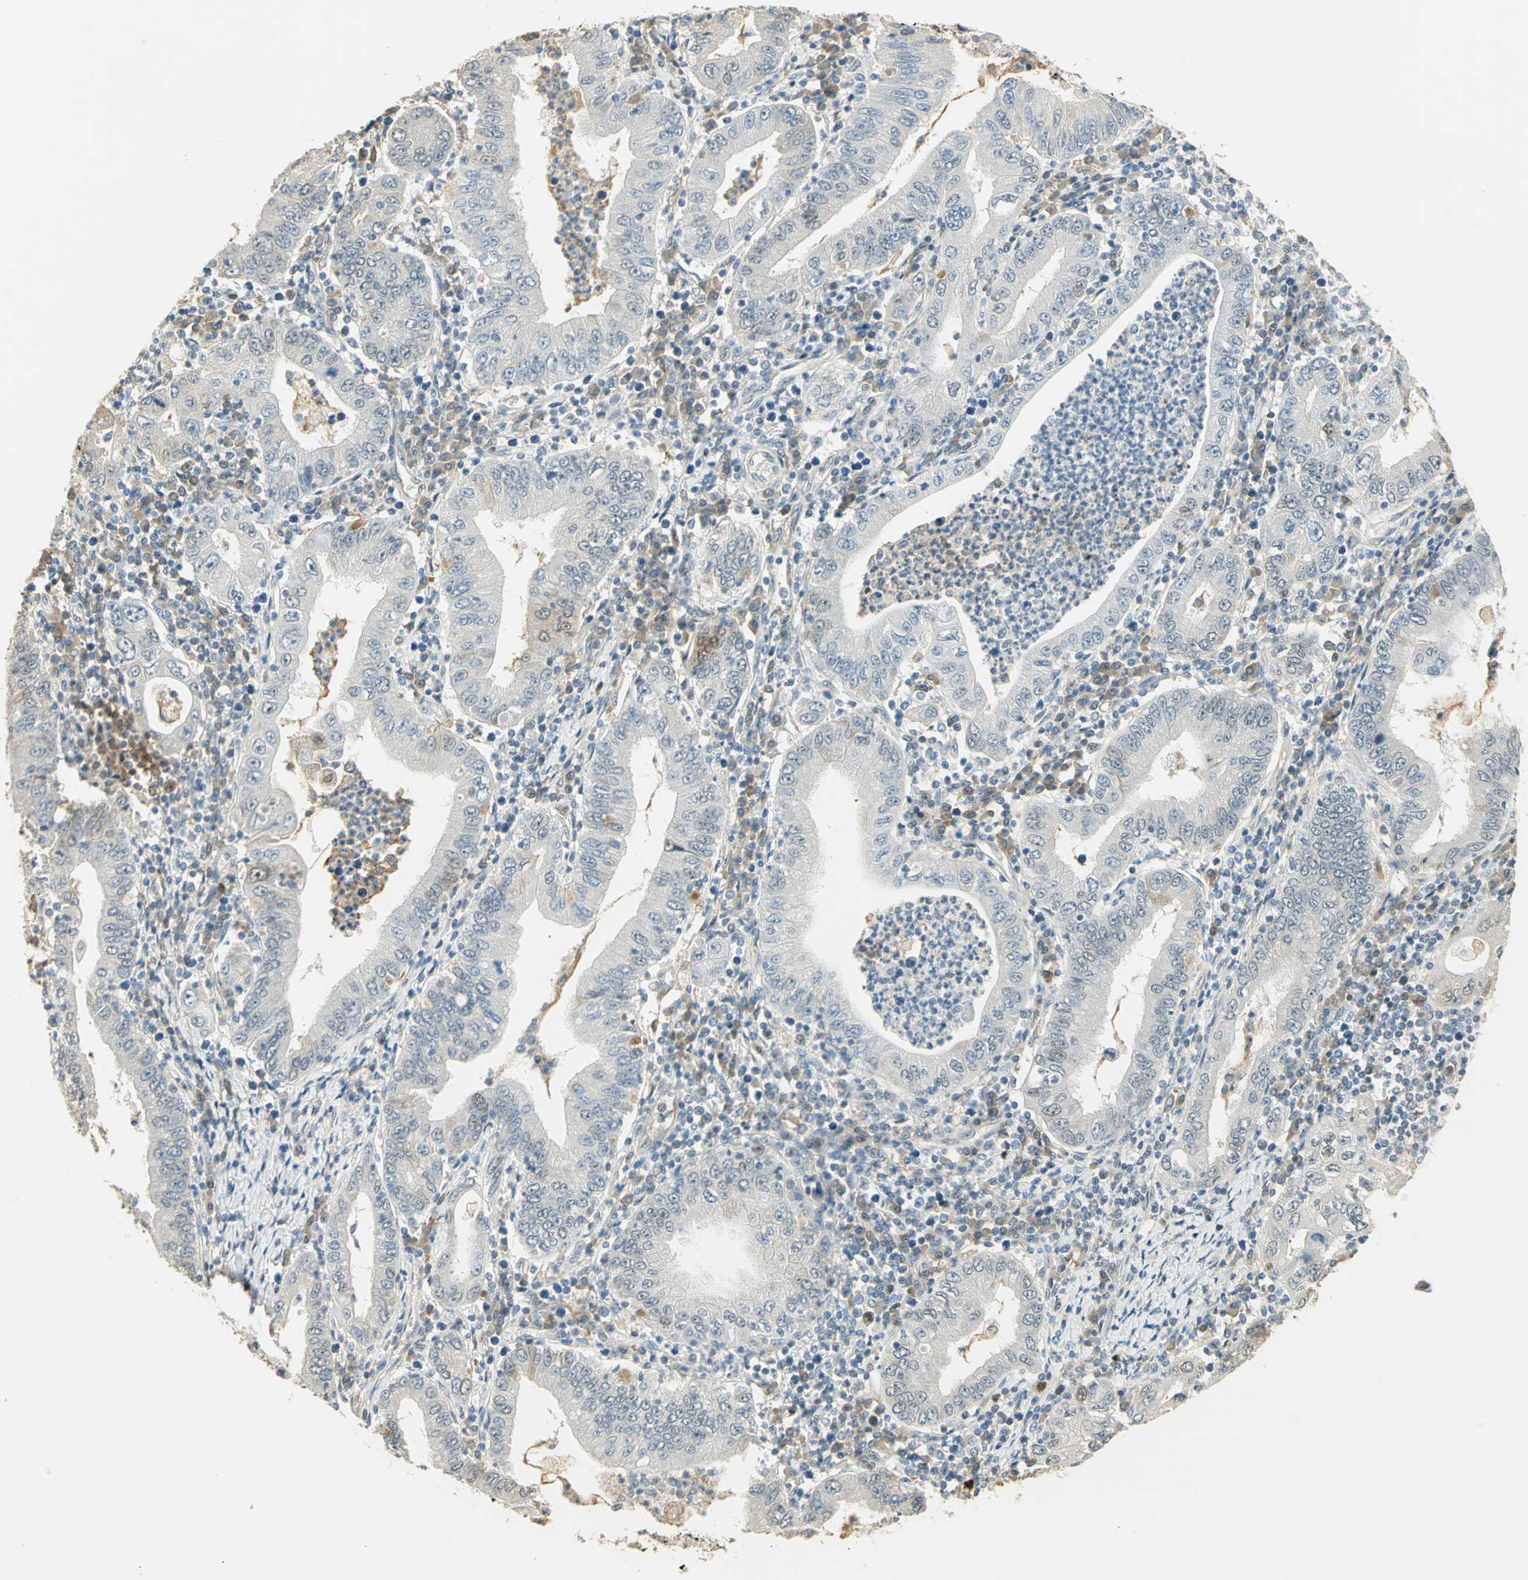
{"staining": {"intensity": "negative", "quantity": "none", "location": "none"}, "tissue": "stomach cancer", "cell_type": "Tumor cells", "image_type": "cancer", "snomed": [{"axis": "morphology", "description": "Normal tissue, NOS"}, {"axis": "morphology", "description": "Adenocarcinoma, NOS"}, {"axis": "topography", "description": "Esophagus"}, {"axis": "topography", "description": "Stomach, upper"}, {"axis": "topography", "description": "Peripheral nerve tissue"}], "caption": "Immunohistochemistry (IHC) of stomach cancer demonstrates no staining in tumor cells.", "gene": "AK6", "patient": {"sex": "male", "age": 62}}